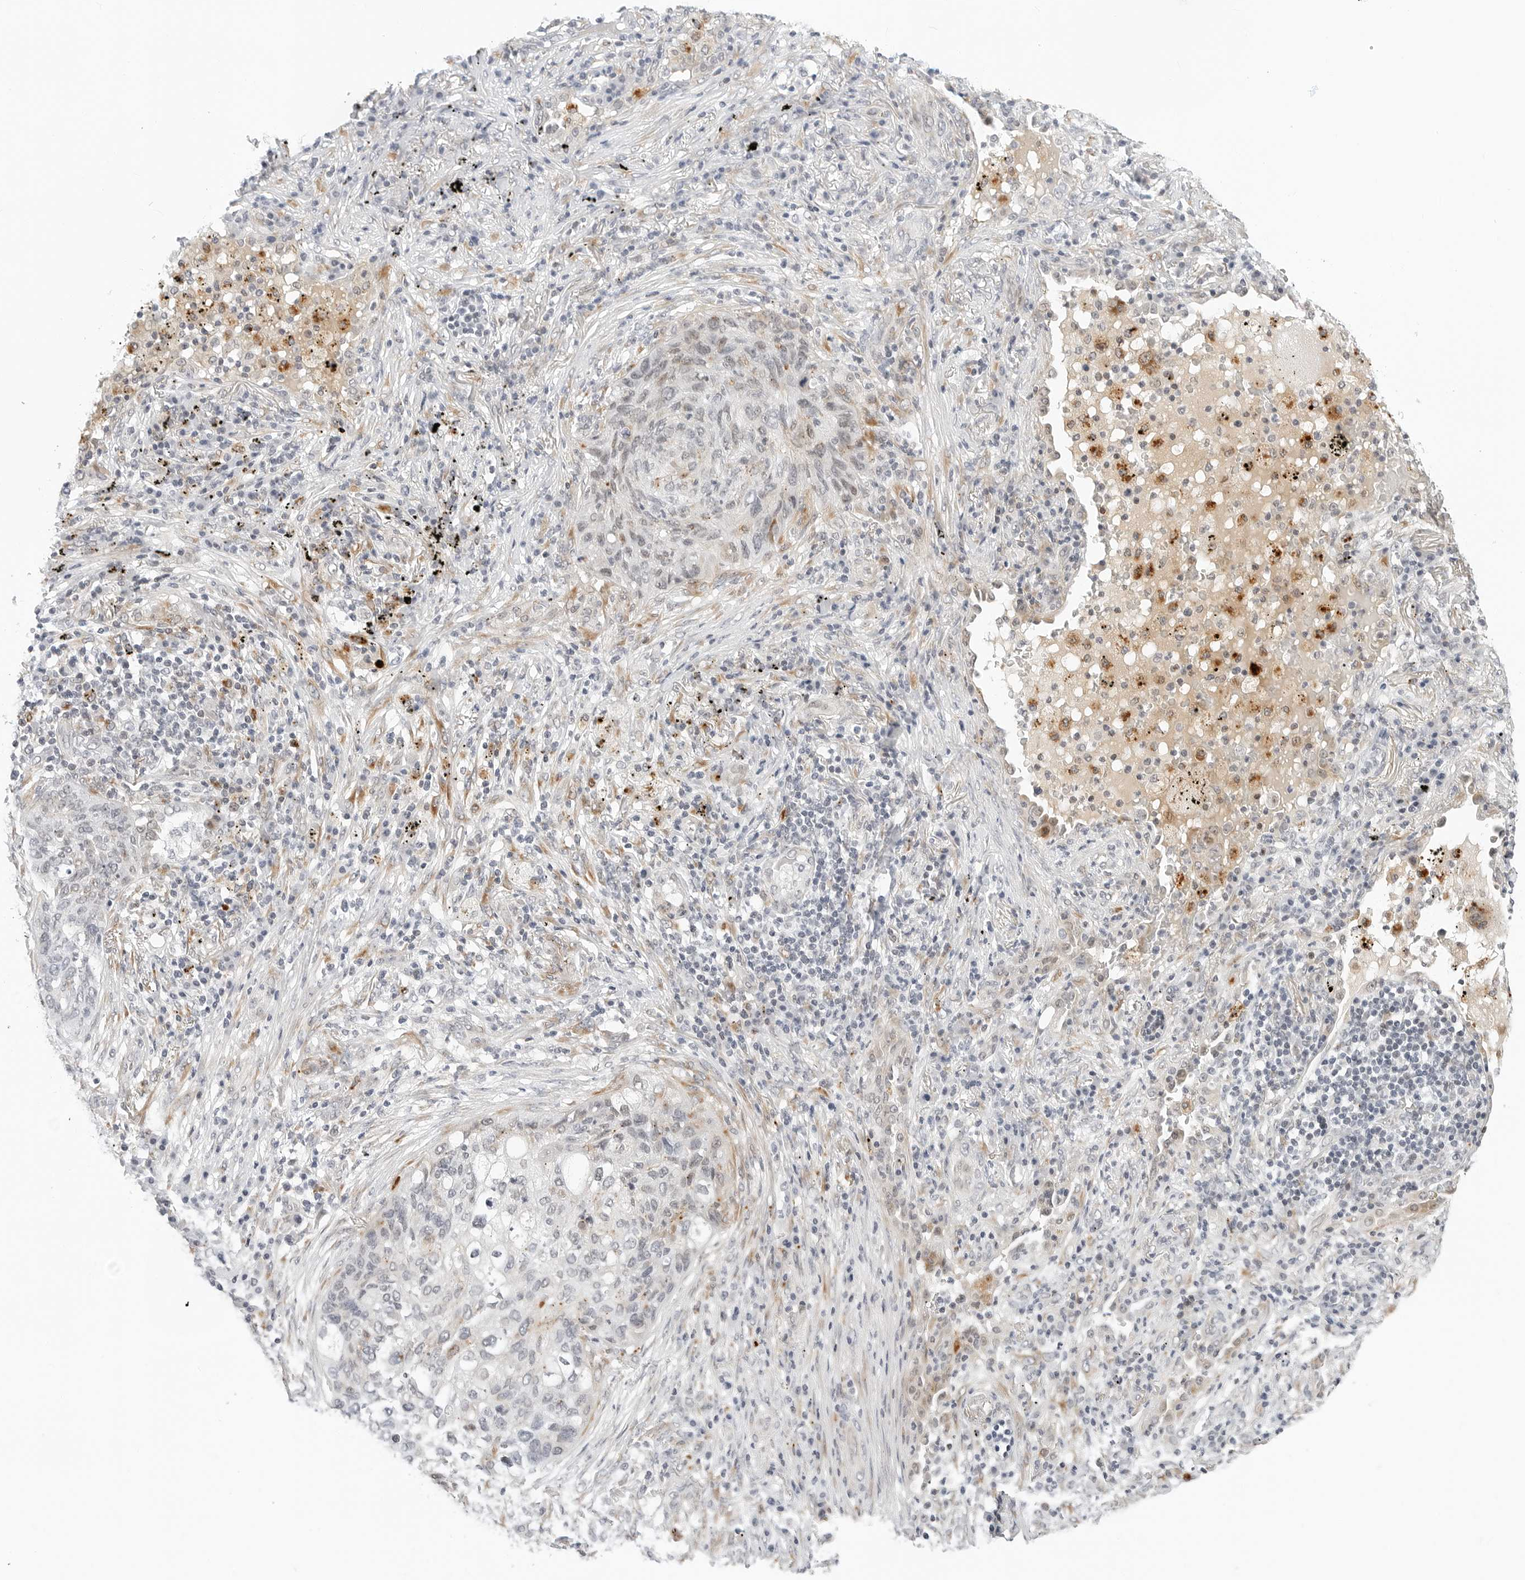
{"staining": {"intensity": "weak", "quantity": "<25%", "location": "cytoplasmic/membranous"}, "tissue": "lung cancer", "cell_type": "Tumor cells", "image_type": "cancer", "snomed": [{"axis": "morphology", "description": "Squamous cell carcinoma, NOS"}, {"axis": "topography", "description": "Lung"}], "caption": "Tumor cells show no significant protein staining in lung cancer (squamous cell carcinoma).", "gene": "TSEN2", "patient": {"sex": "female", "age": 63}}